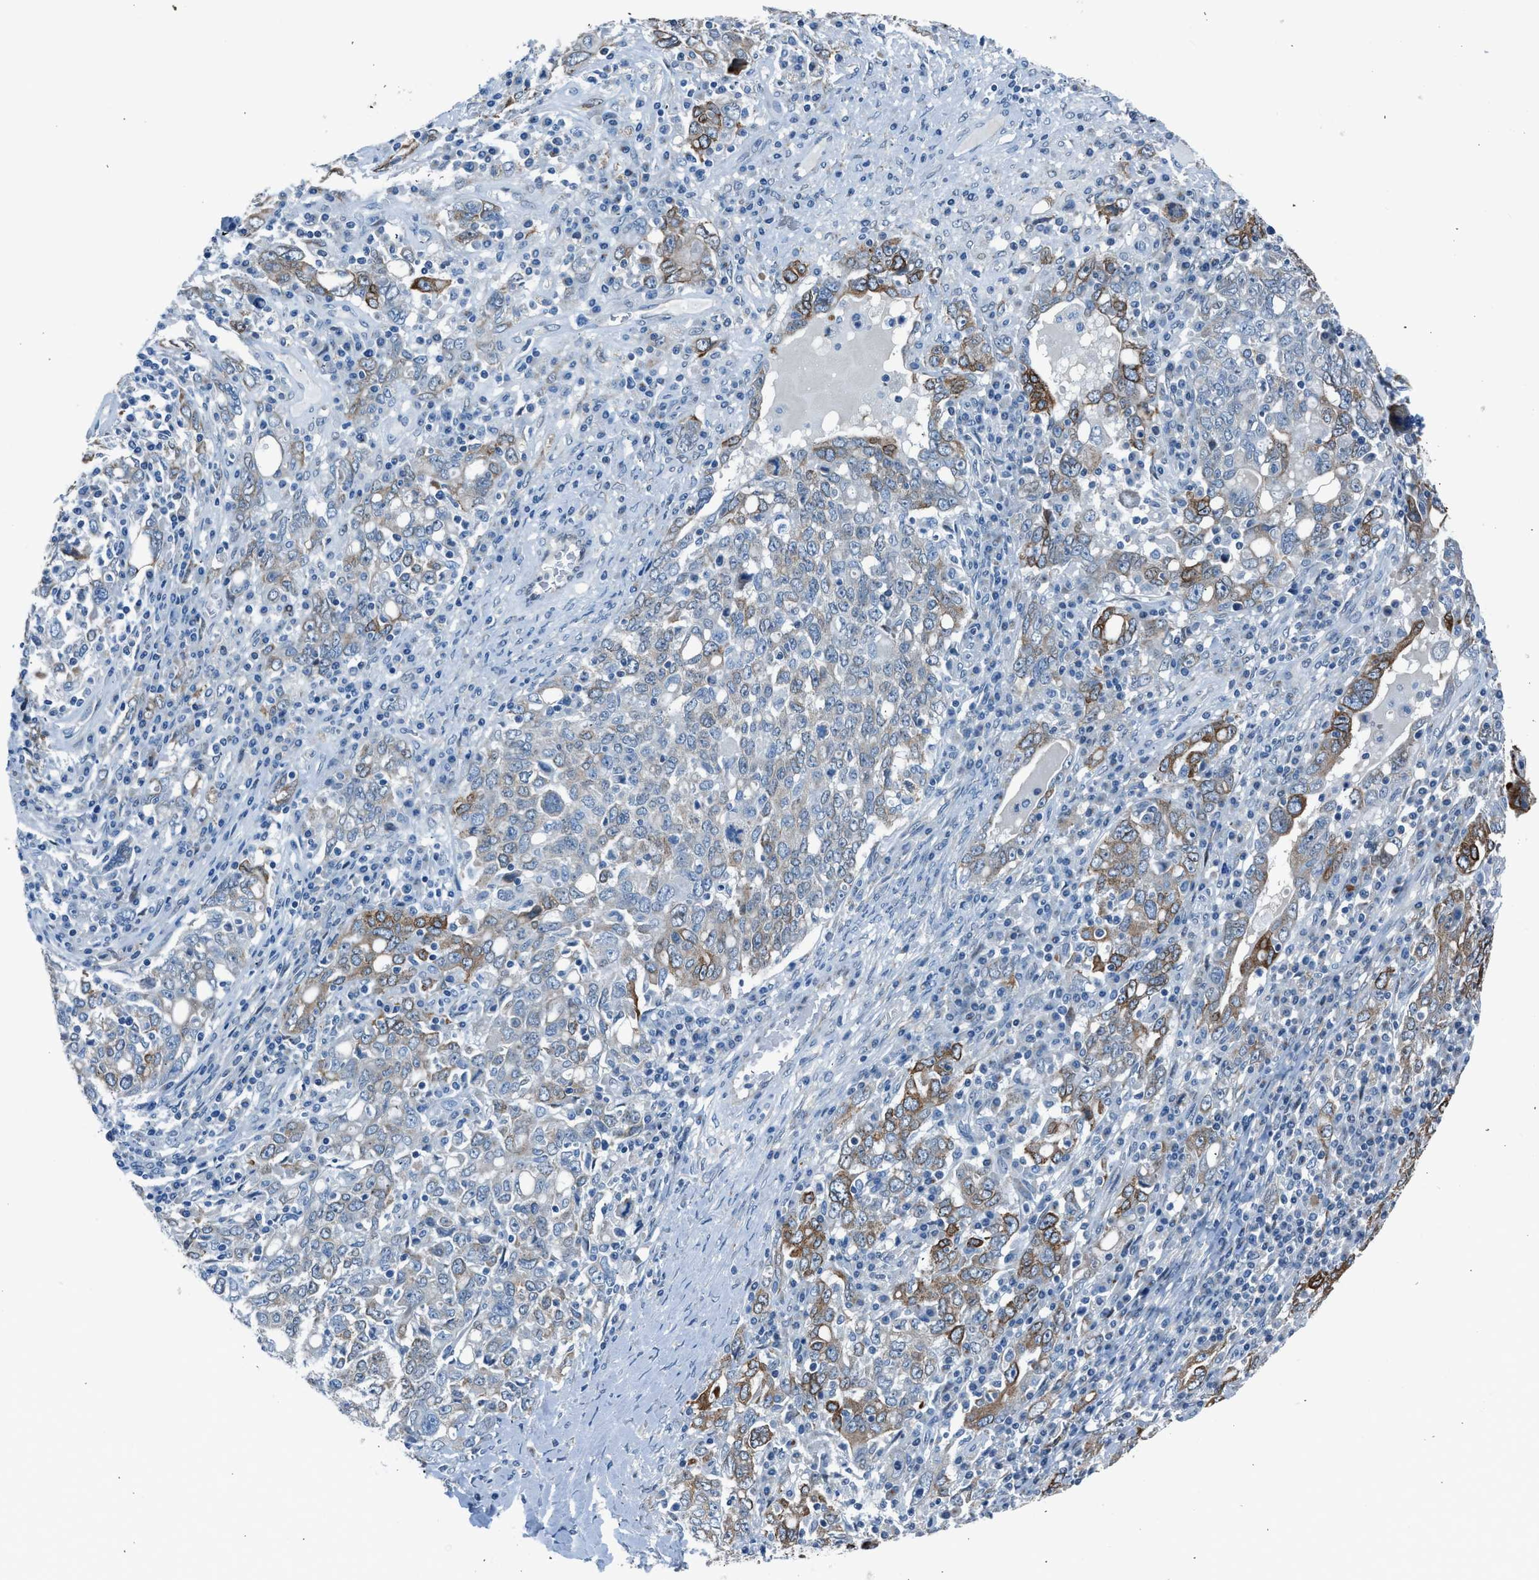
{"staining": {"intensity": "moderate", "quantity": "<25%", "location": "cytoplasmic/membranous"}, "tissue": "ovarian cancer", "cell_type": "Tumor cells", "image_type": "cancer", "snomed": [{"axis": "morphology", "description": "Carcinoma, endometroid"}, {"axis": "topography", "description": "Ovary"}], "caption": "Endometroid carcinoma (ovarian) stained with immunohistochemistry (IHC) demonstrates moderate cytoplasmic/membranous staining in approximately <25% of tumor cells.", "gene": "RNF41", "patient": {"sex": "female", "age": 62}}